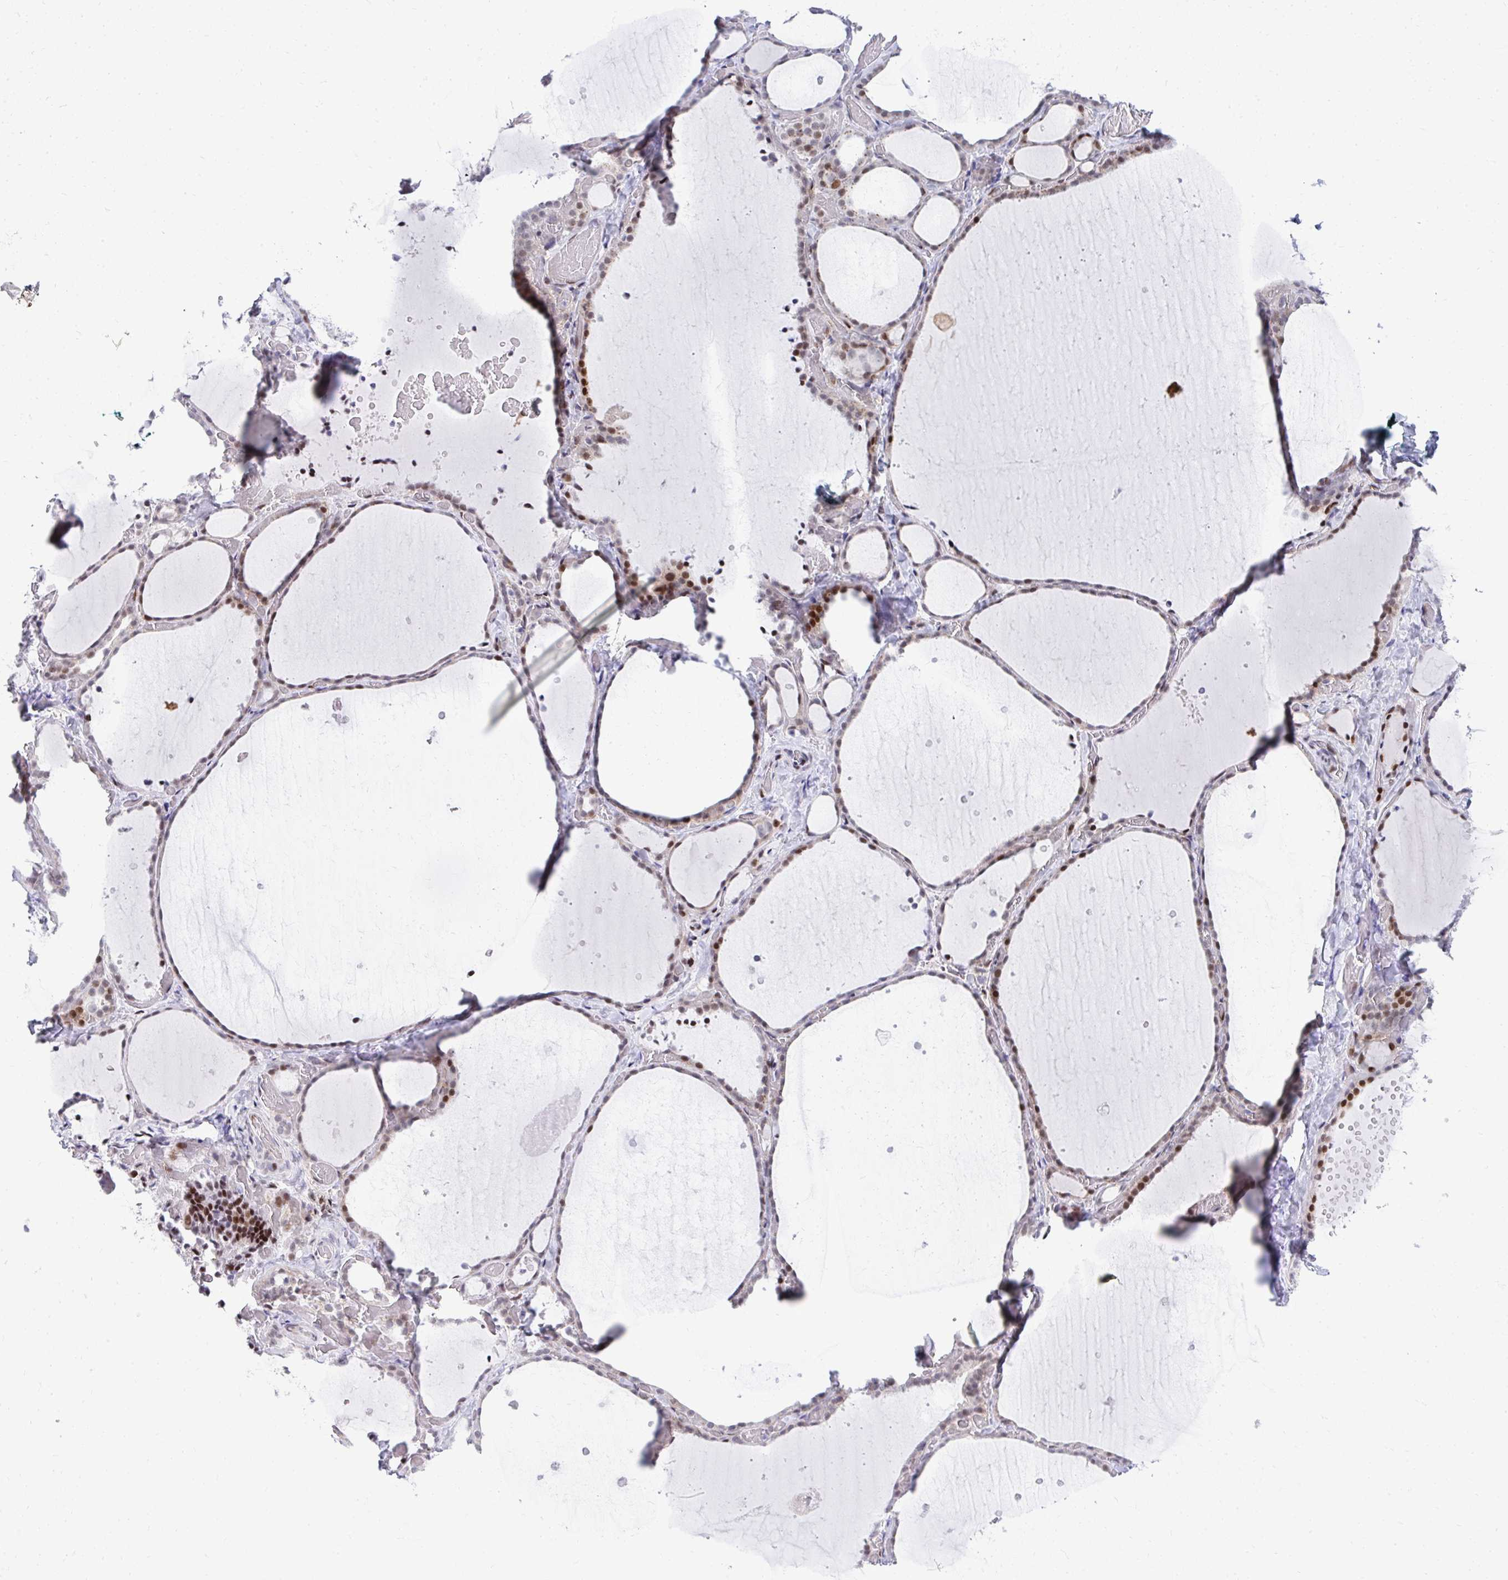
{"staining": {"intensity": "strong", "quantity": "25%-75%", "location": "nuclear"}, "tissue": "thyroid gland", "cell_type": "Glandular cells", "image_type": "normal", "snomed": [{"axis": "morphology", "description": "Normal tissue, NOS"}, {"axis": "topography", "description": "Thyroid gland"}], "caption": "This image displays immunohistochemistry staining of benign thyroid gland, with high strong nuclear positivity in about 25%-75% of glandular cells.", "gene": "GLDN", "patient": {"sex": "female", "age": 36}}